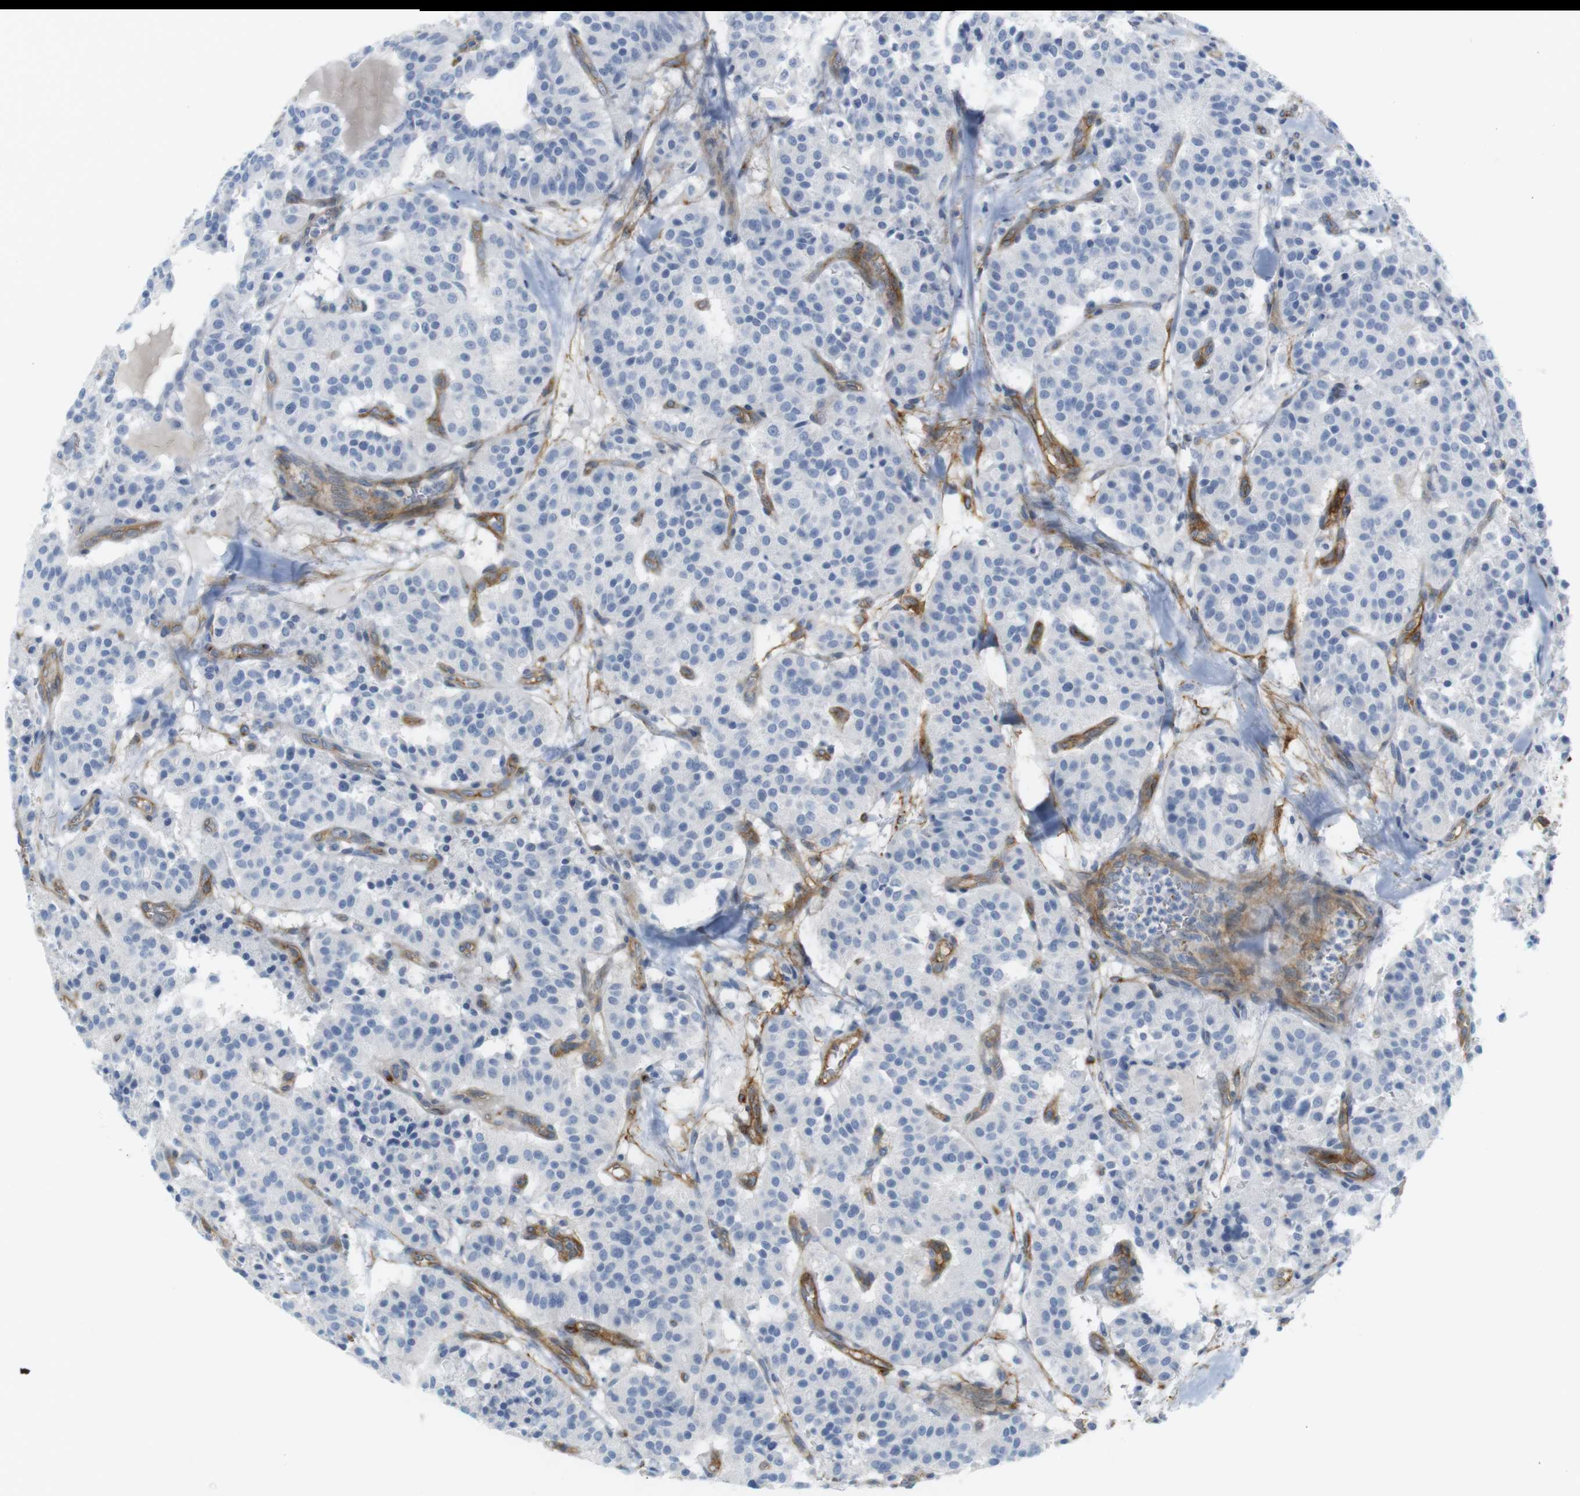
{"staining": {"intensity": "negative", "quantity": "none", "location": "none"}, "tissue": "carcinoid", "cell_type": "Tumor cells", "image_type": "cancer", "snomed": [{"axis": "morphology", "description": "Carcinoid, malignant, NOS"}, {"axis": "topography", "description": "Lung"}], "caption": "Carcinoid stained for a protein using immunohistochemistry exhibits no expression tumor cells.", "gene": "F2R", "patient": {"sex": "male", "age": 30}}